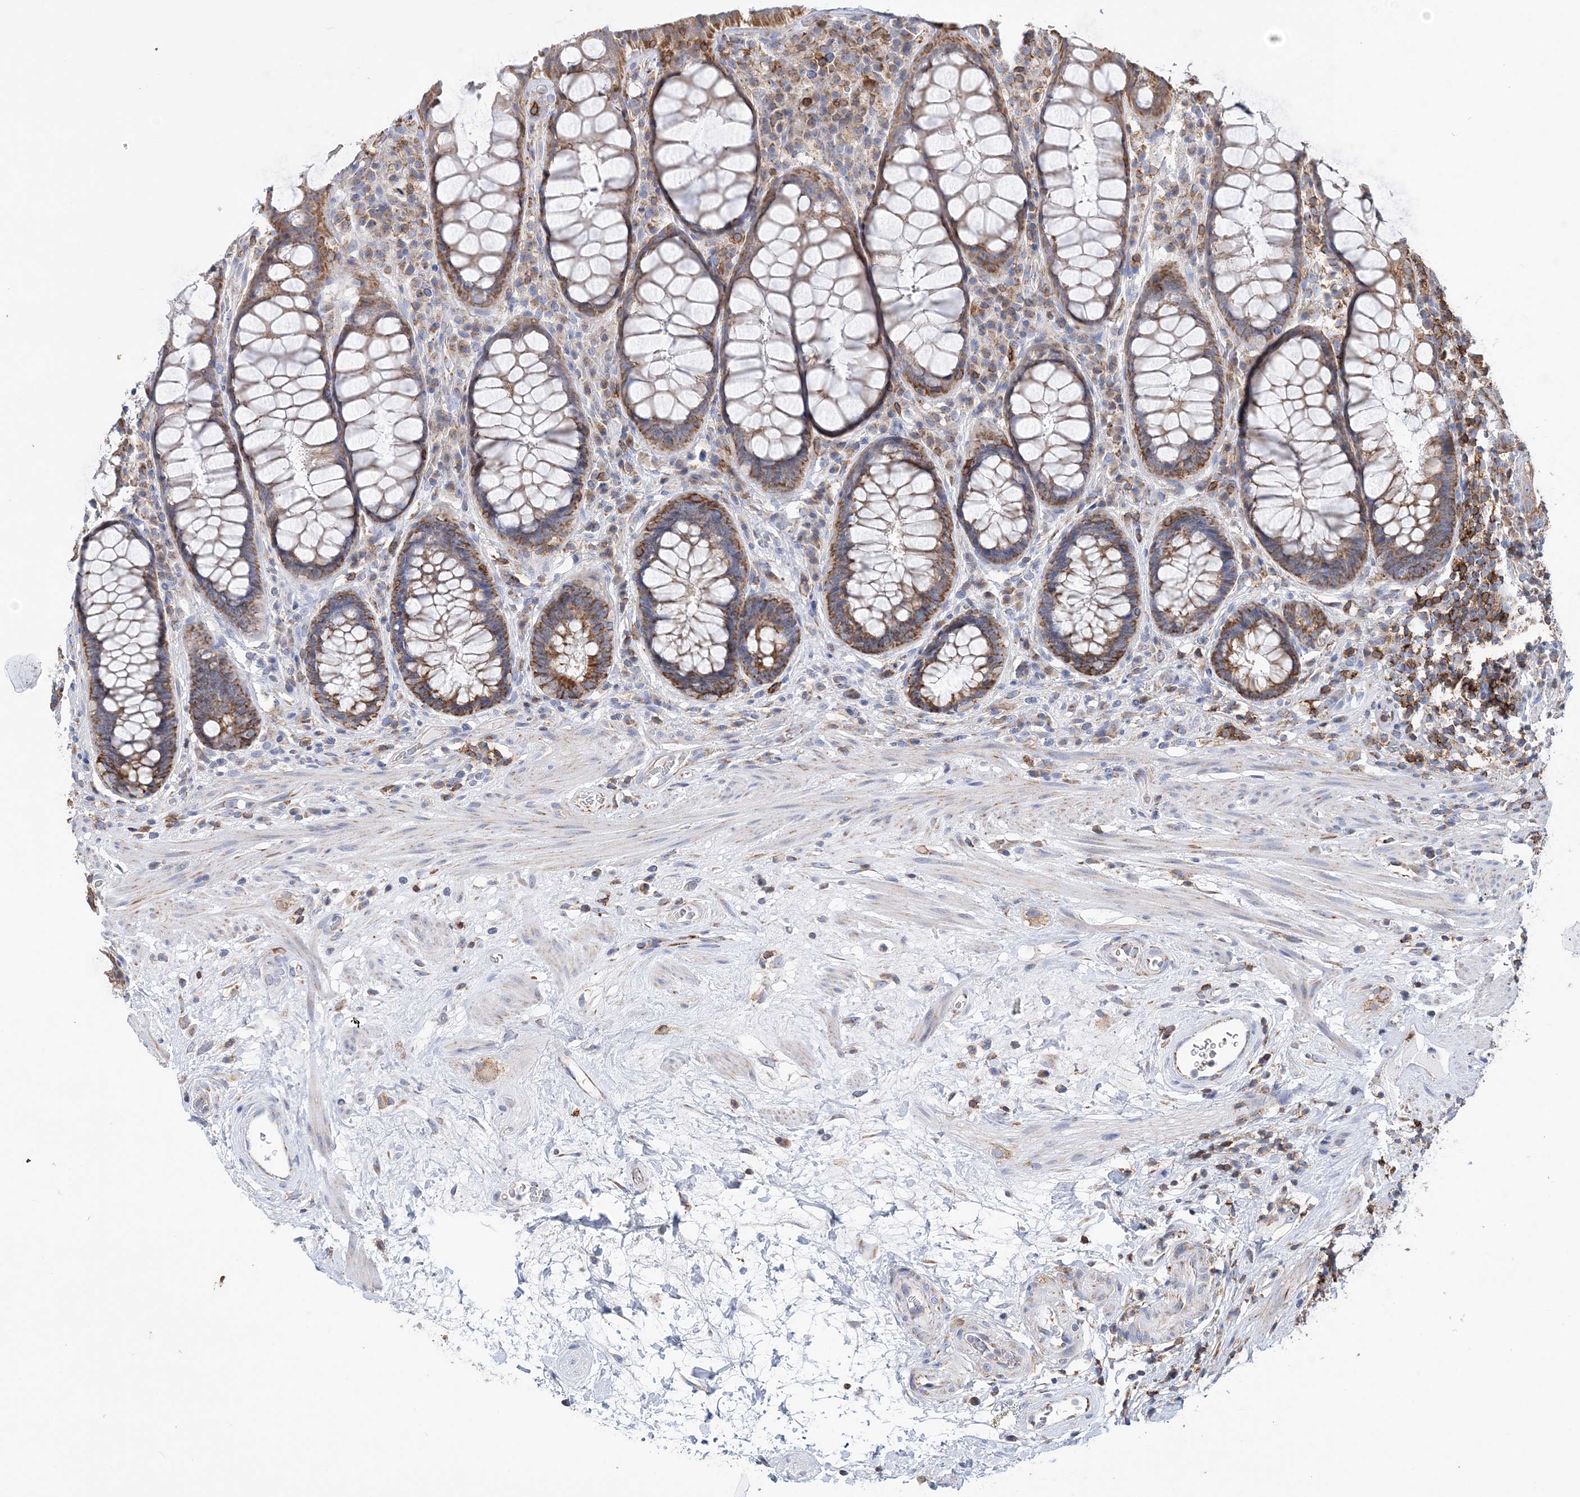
{"staining": {"intensity": "moderate", "quantity": ">75%", "location": "cytoplasmic/membranous"}, "tissue": "rectum", "cell_type": "Glandular cells", "image_type": "normal", "snomed": [{"axis": "morphology", "description": "Normal tissue, NOS"}, {"axis": "topography", "description": "Rectum"}], "caption": "This photomicrograph shows immunohistochemistry (IHC) staining of normal human rectum, with medium moderate cytoplasmic/membranous positivity in approximately >75% of glandular cells.", "gene": "TTC32", "patient": {"sex": "male", "age": 64}}